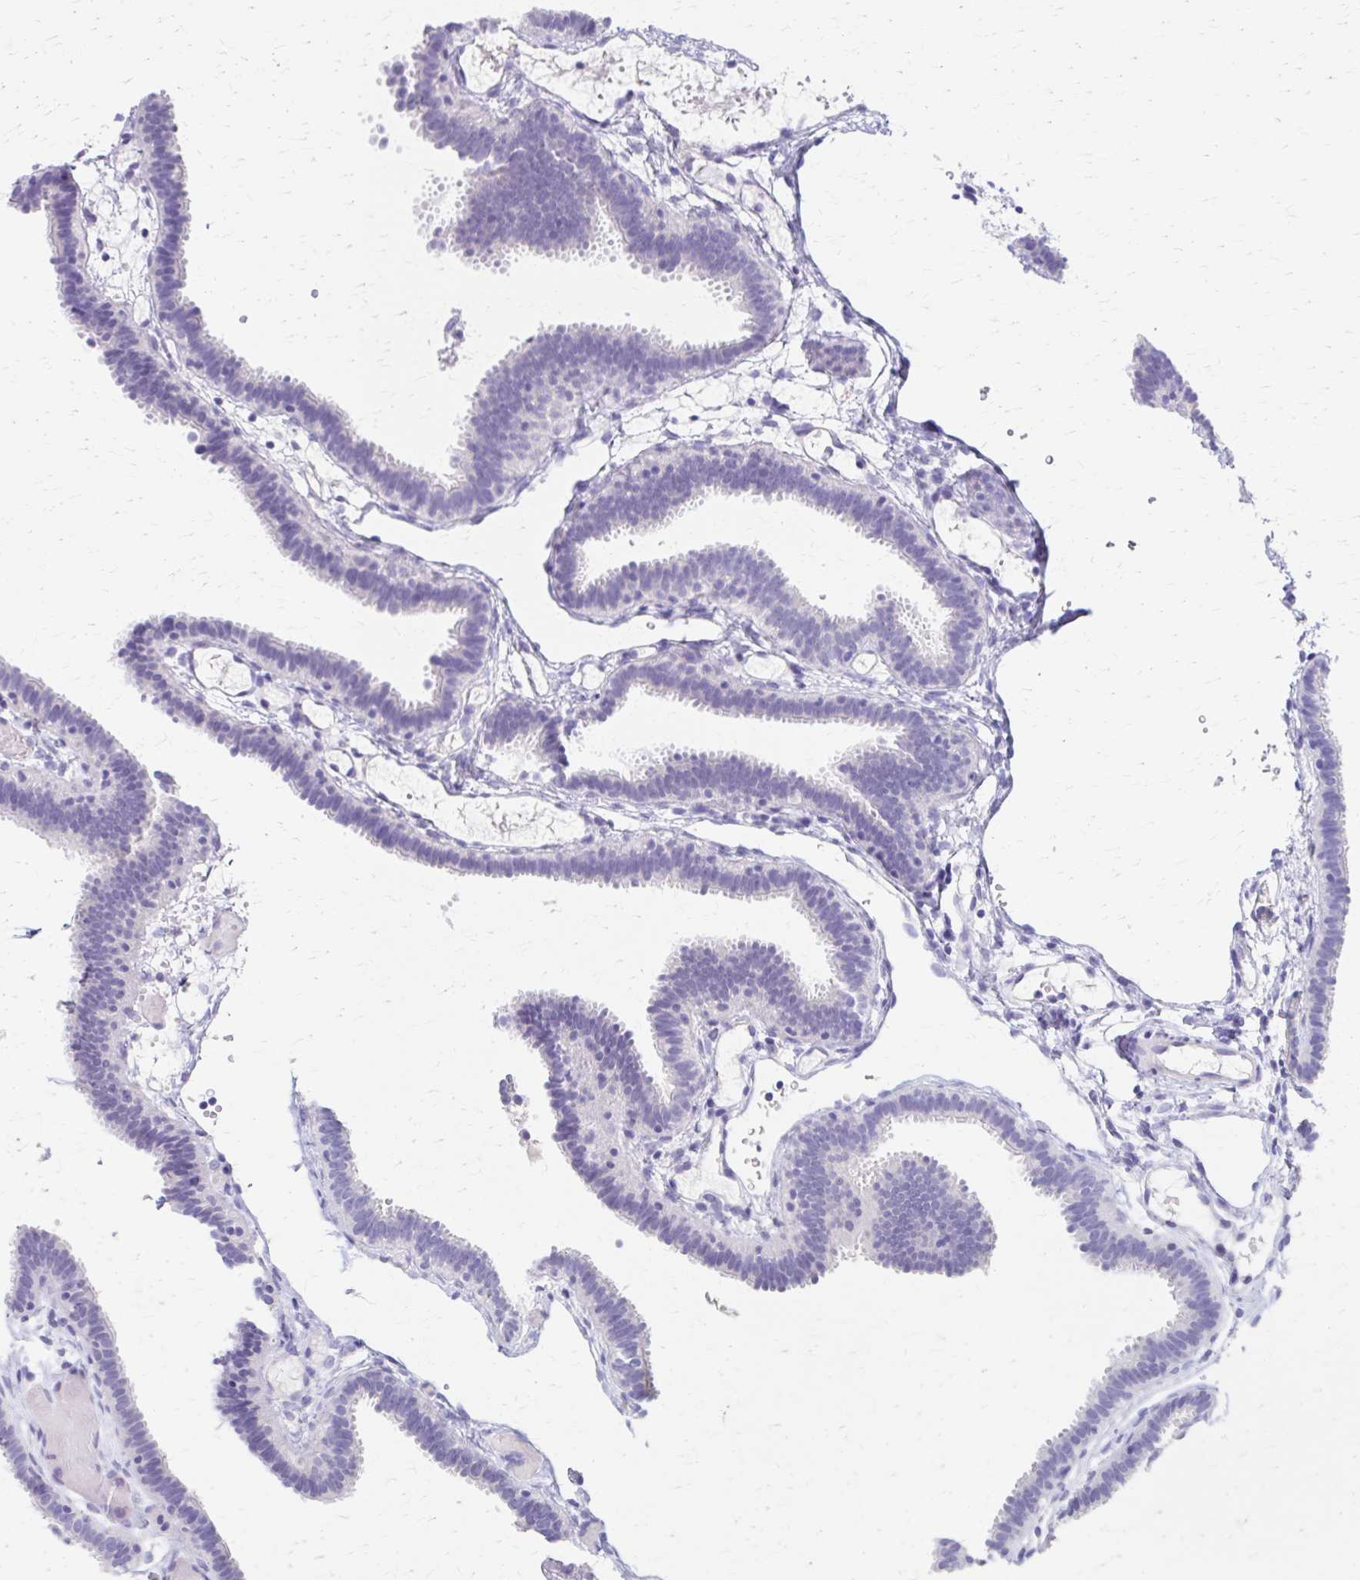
{"staining": {"intensity": "negative", "quantity": "none", "location": "none"}, "tissue": "fallopian tube", "cell_type": "Glandular cells", "image_type": "normal", "snomed": [{"axis": "morphology", "description": "Normal tissue, NOS"}, {"axis": "topography", "description": "Fallopian tube"}], "caption": "Fallopian tube was stained to show a protein in brown. There is no significant staining in glandular cells. The staining was performed using DAB (3,3'-diaminobenzidine) to visualize the protein expression in brown, while the nuclei were stained in blue with hematoxylin (Magnification: 20x).", "gene": "AZGP1", "patient": {"sex": "female", "age": 37}}